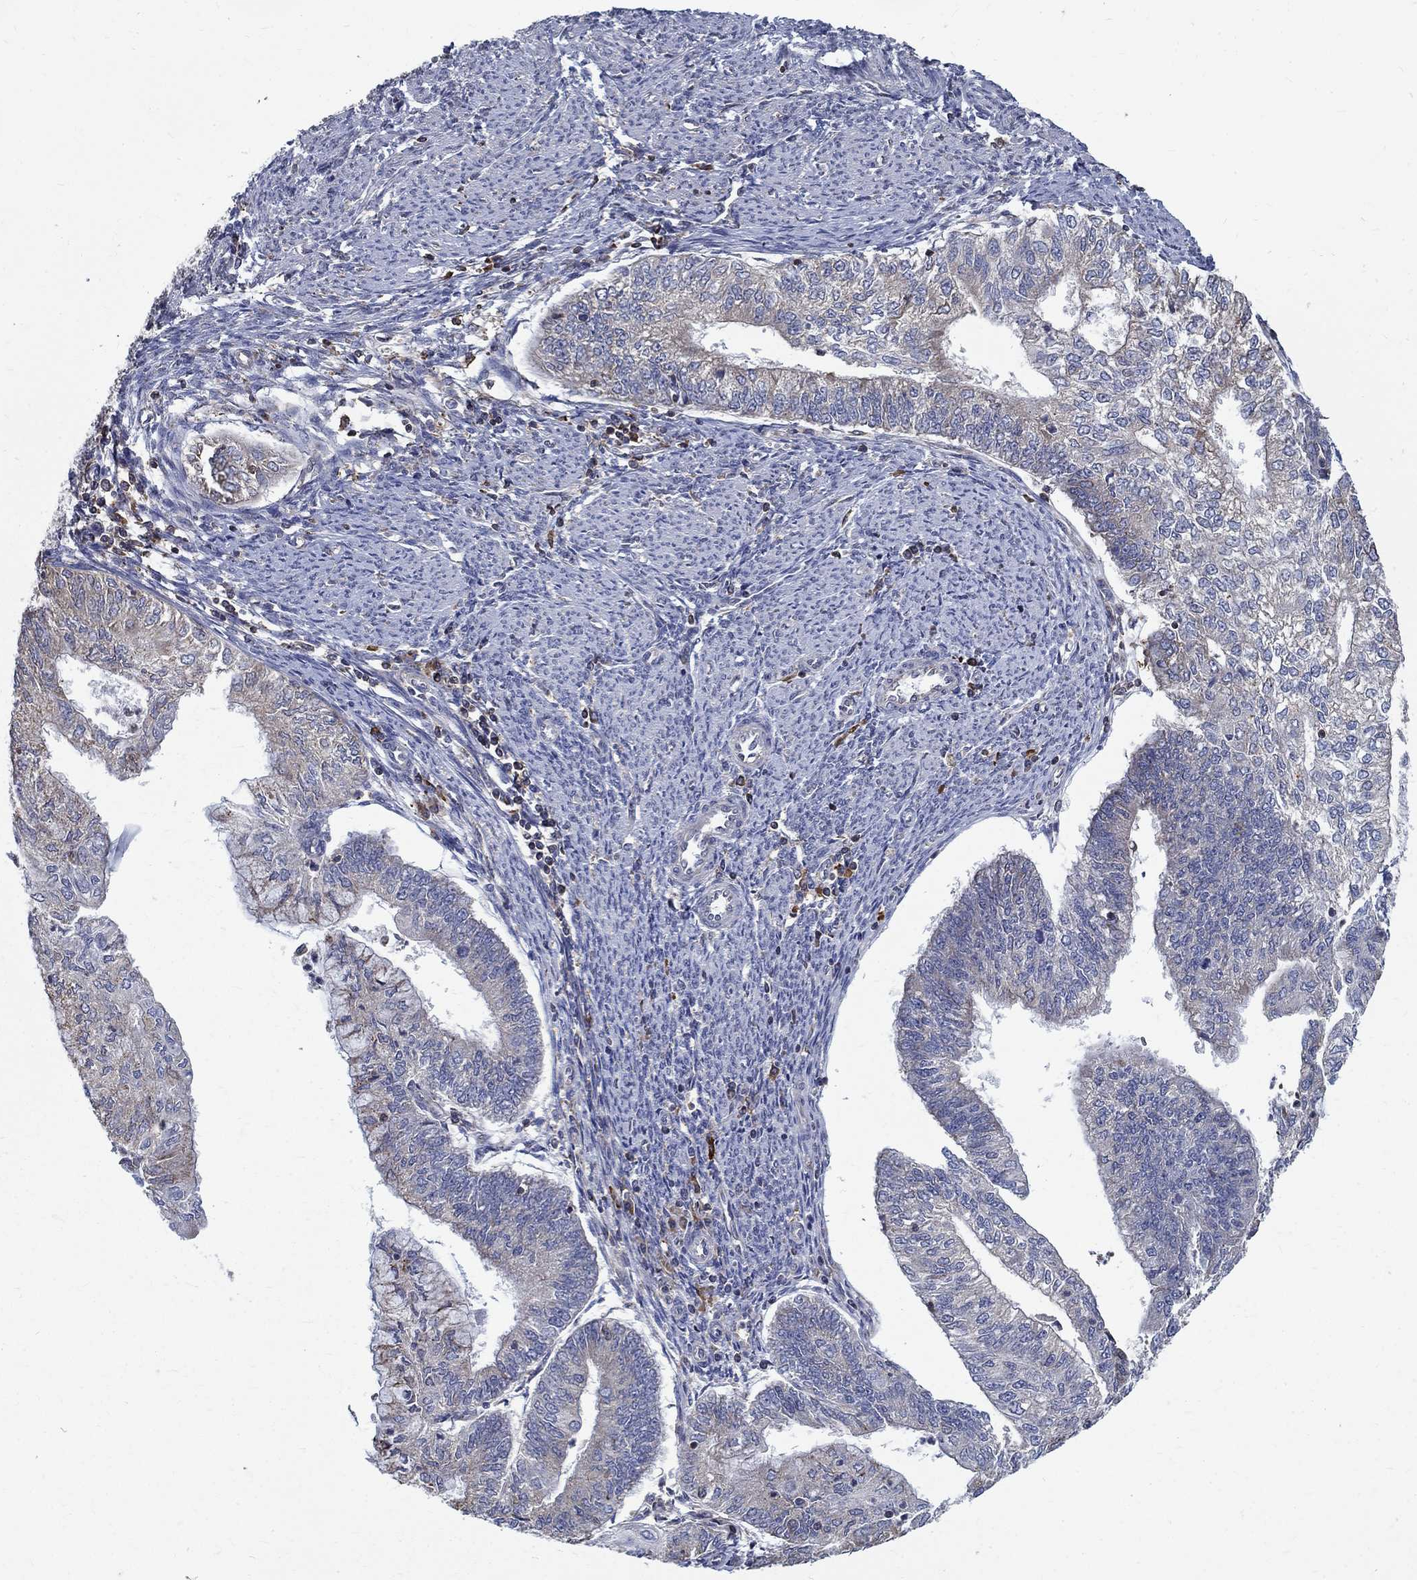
{"staining": {"intensity": "weak", "quantity": "<25%", "location": "cytoplasmic/membranous"}, "tissue": "endometrial cancer", "cell_type": "Tumor cells", "image_type": "cancer", "snomed": [{"axis": "morphology", "description": "Adenocarcinoma, NOS"}, {"axis": "topography", "description": "Endometrium"}], "caption": "High power microscopy micrograph of an immunohistochemistry photomicrograph of adenocarcinoma (endometrial), revealing no significant expression in tumor cells.", "gene": "AGAP2", "patient": {"sex": "female", "age": 59}}